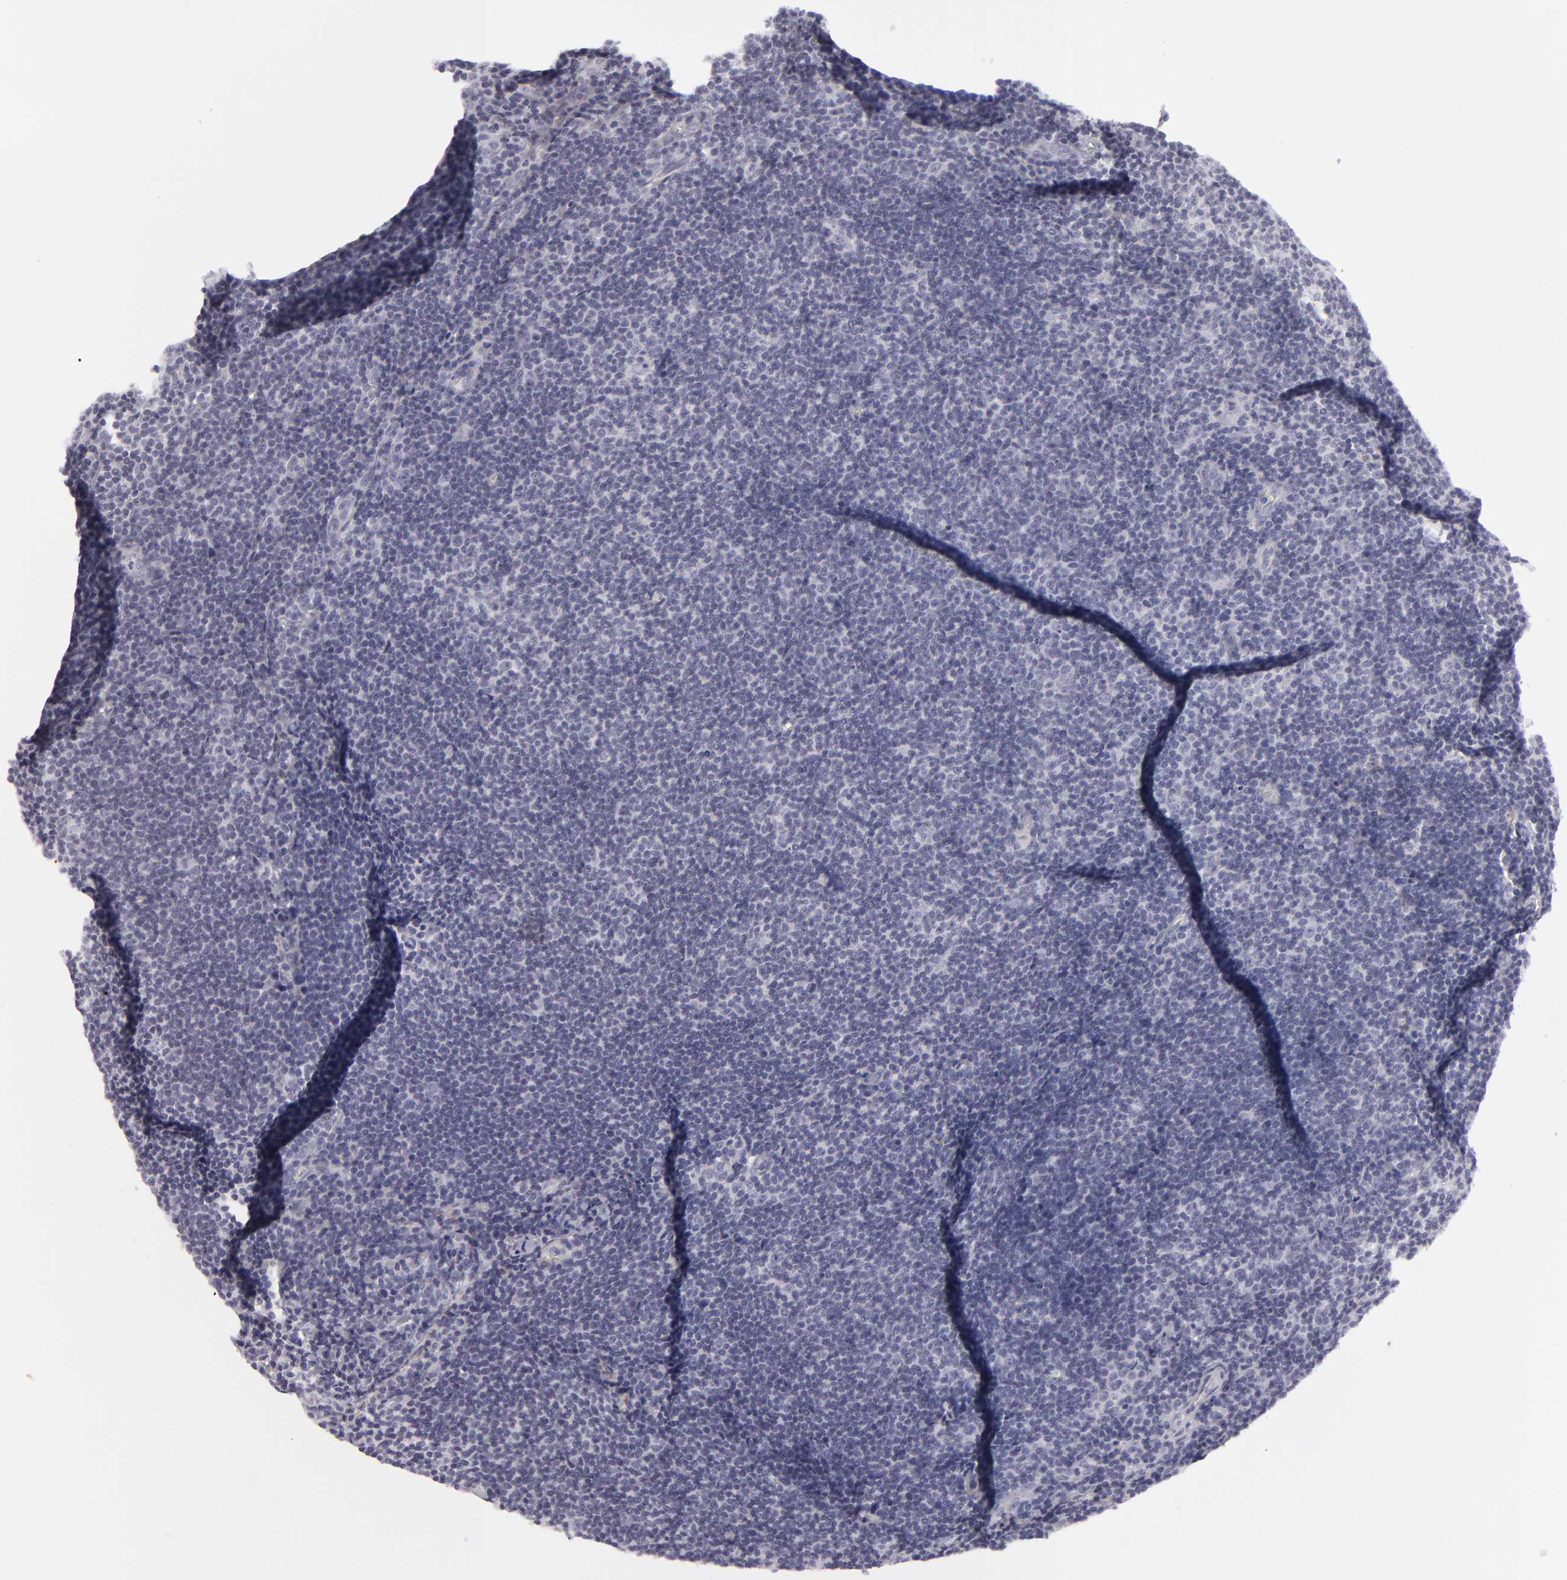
{"staining": {"intensity": "negative", "quantity": "none", "location": "none"}, "tissue": "lymphoma", "cell_type": "Tumor cells", "image_type": "cancer", "snomed": [{"axis": "morphology", "description": "Malignant lymphoma, non-Hodgkin's type, Low grade"}, {"axis": "topography", "description": "Lymph node"}], "caption": "A micrograph of lymphoma stained for a protein displays no brown staining in tumor cells. (Stains: DAB IHC with hematoxylin counter stain, Microscopy: brightfield microscopy at high magnification).", "gene": "JUP", "patient": {"sex": "male", "age": 49}}